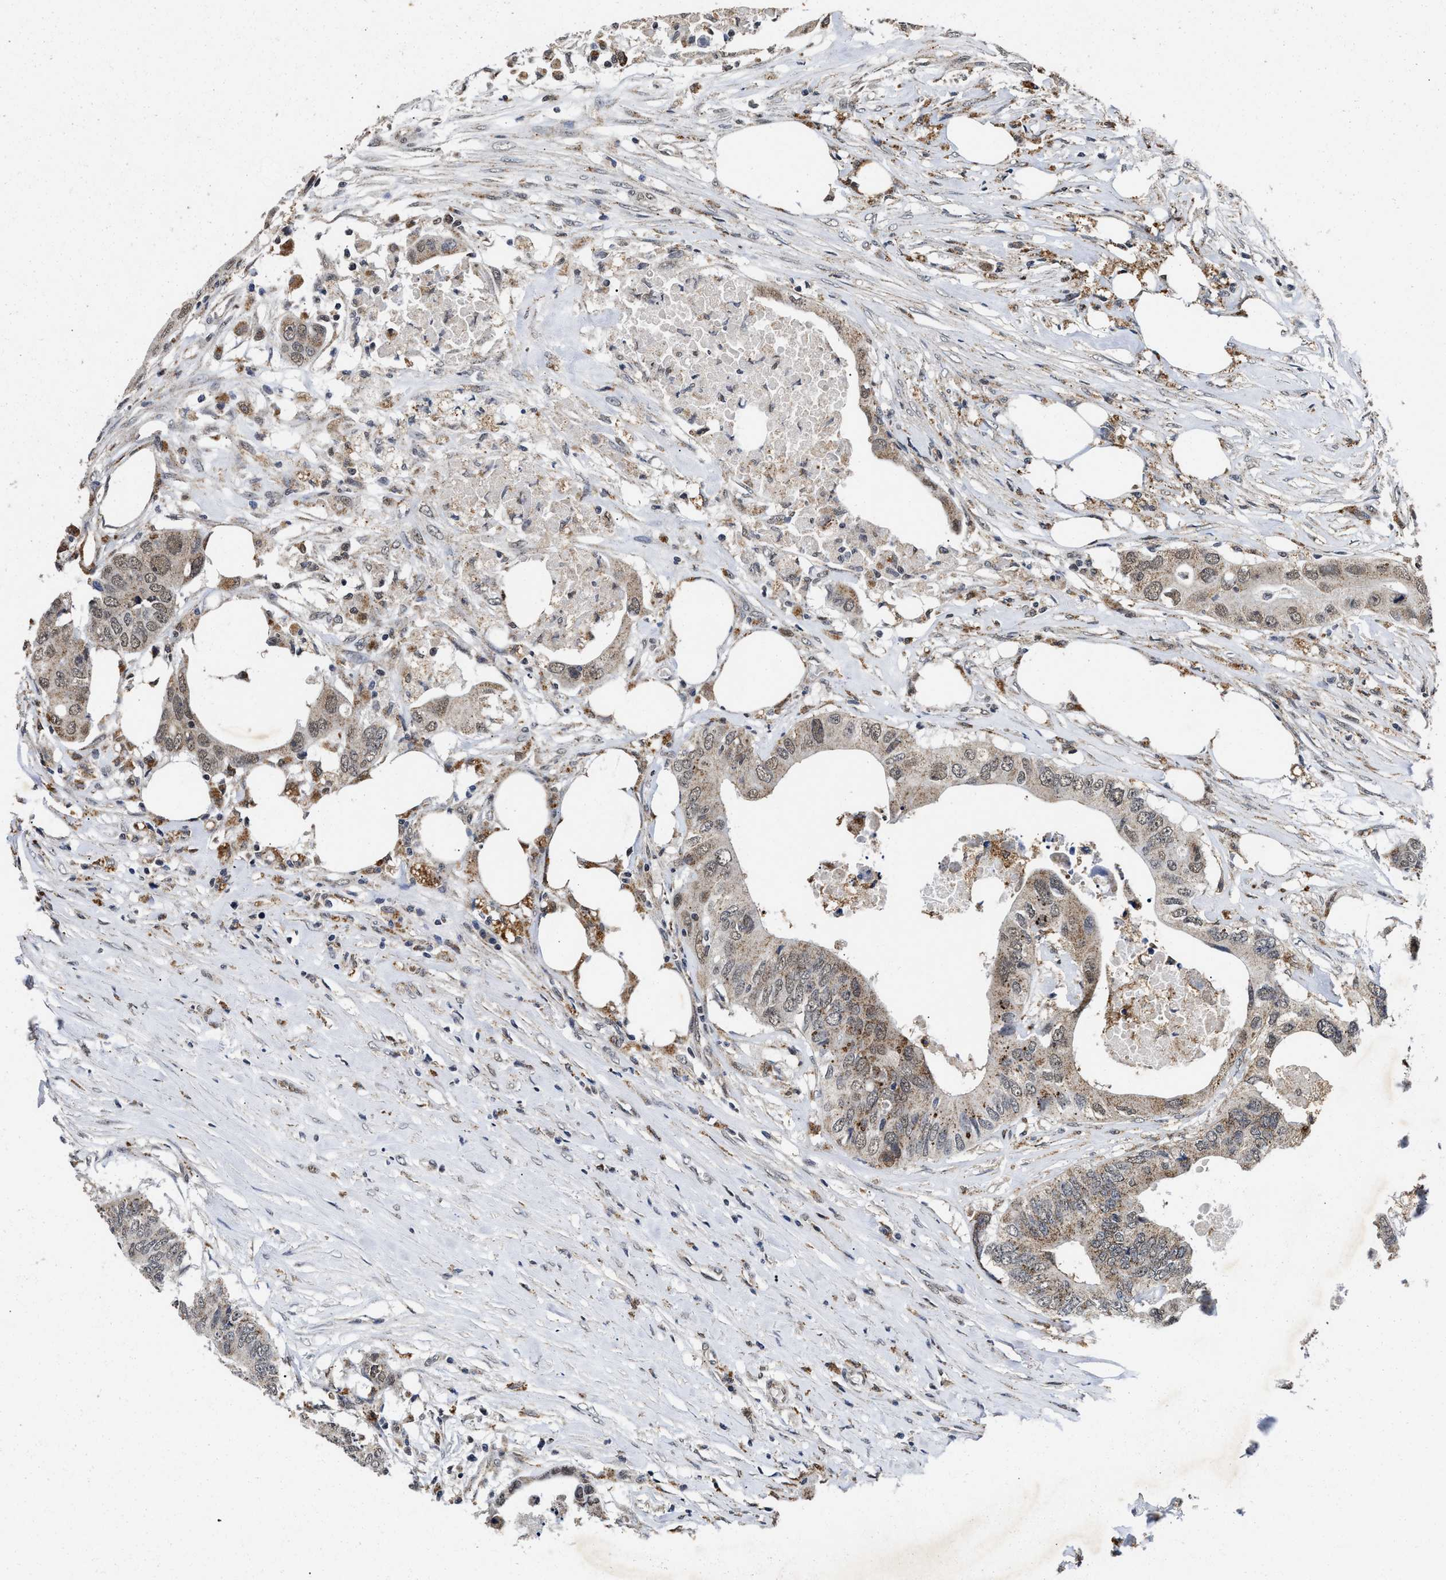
{"staining": {"intensity": "weak", "quantity": "25%-75%", "location": "cytoplasmic/membranous,nuclear"}, "tissue": "colorectal cancer", "cell_type": "Tumor cells", "image_type": "cancer", "snomed": [{"axis": "morphology", "description": "Adenocarcinoma, NOS"}, {"axis": "topography", "description": "Colon"}], "caption": "Colorectal adenocarcinoma was stained to show a protein in brown. There is low levels of weak cytoplasmic/membranous and nuclear expression in approximately 25%-75% of tumor cells.", "gene": "ACOX1", "patient": {"sex": "male", "age": 71}}